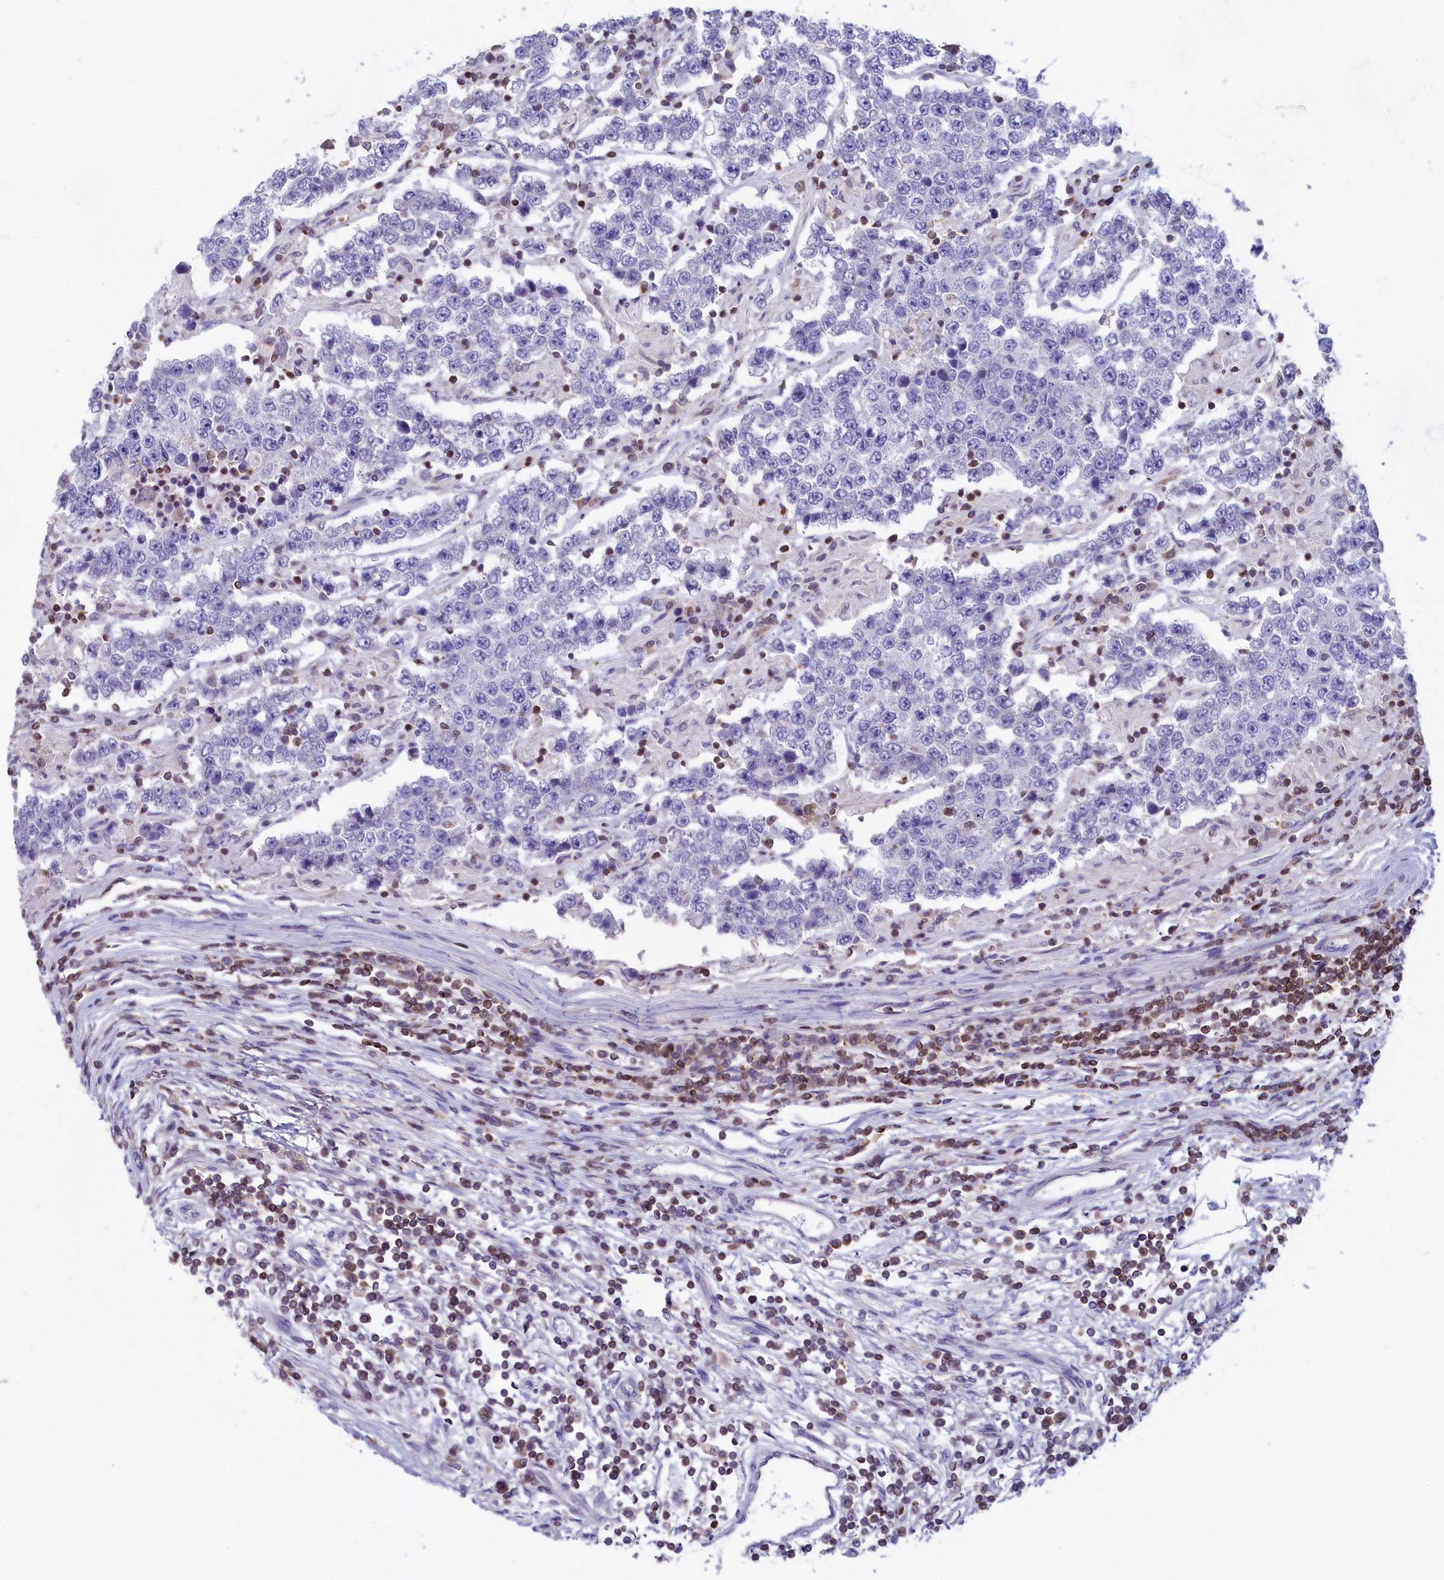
{"staining": {"intensity": "negative", "quantity": "none", "location": "none"}, "tissue": "testis cancer", "cell_type": "Tumor cells", "image_type": "cancer", "snomed": [{"axis": "morphology", "description": "Normal tissue, NOS"}, {"axis": "morphology", "description": "Urothelial carcinoma, High grade"}, {"axis": "morphology", "description": "Seminoma, NOS"}, {"axis": "morphology", "description": "Carcinoma, Embryonal, NOS"}, {"axis": "topography", "description": "Urinary bladder"}, {"axis": "topography", "description": "Testis"}], "caption": "Protein analysis of testis cancer (embryonal carcinoma) shows no significant staining in tumor cells. (Stains: DAB immunohistochemistry (IHC) with hematoxylin counter stain, Microscopy: brightfield microscopy at high magnification).", "gene": "TRAF3IP3", "patient": {"sex": "male", "age": 41}}